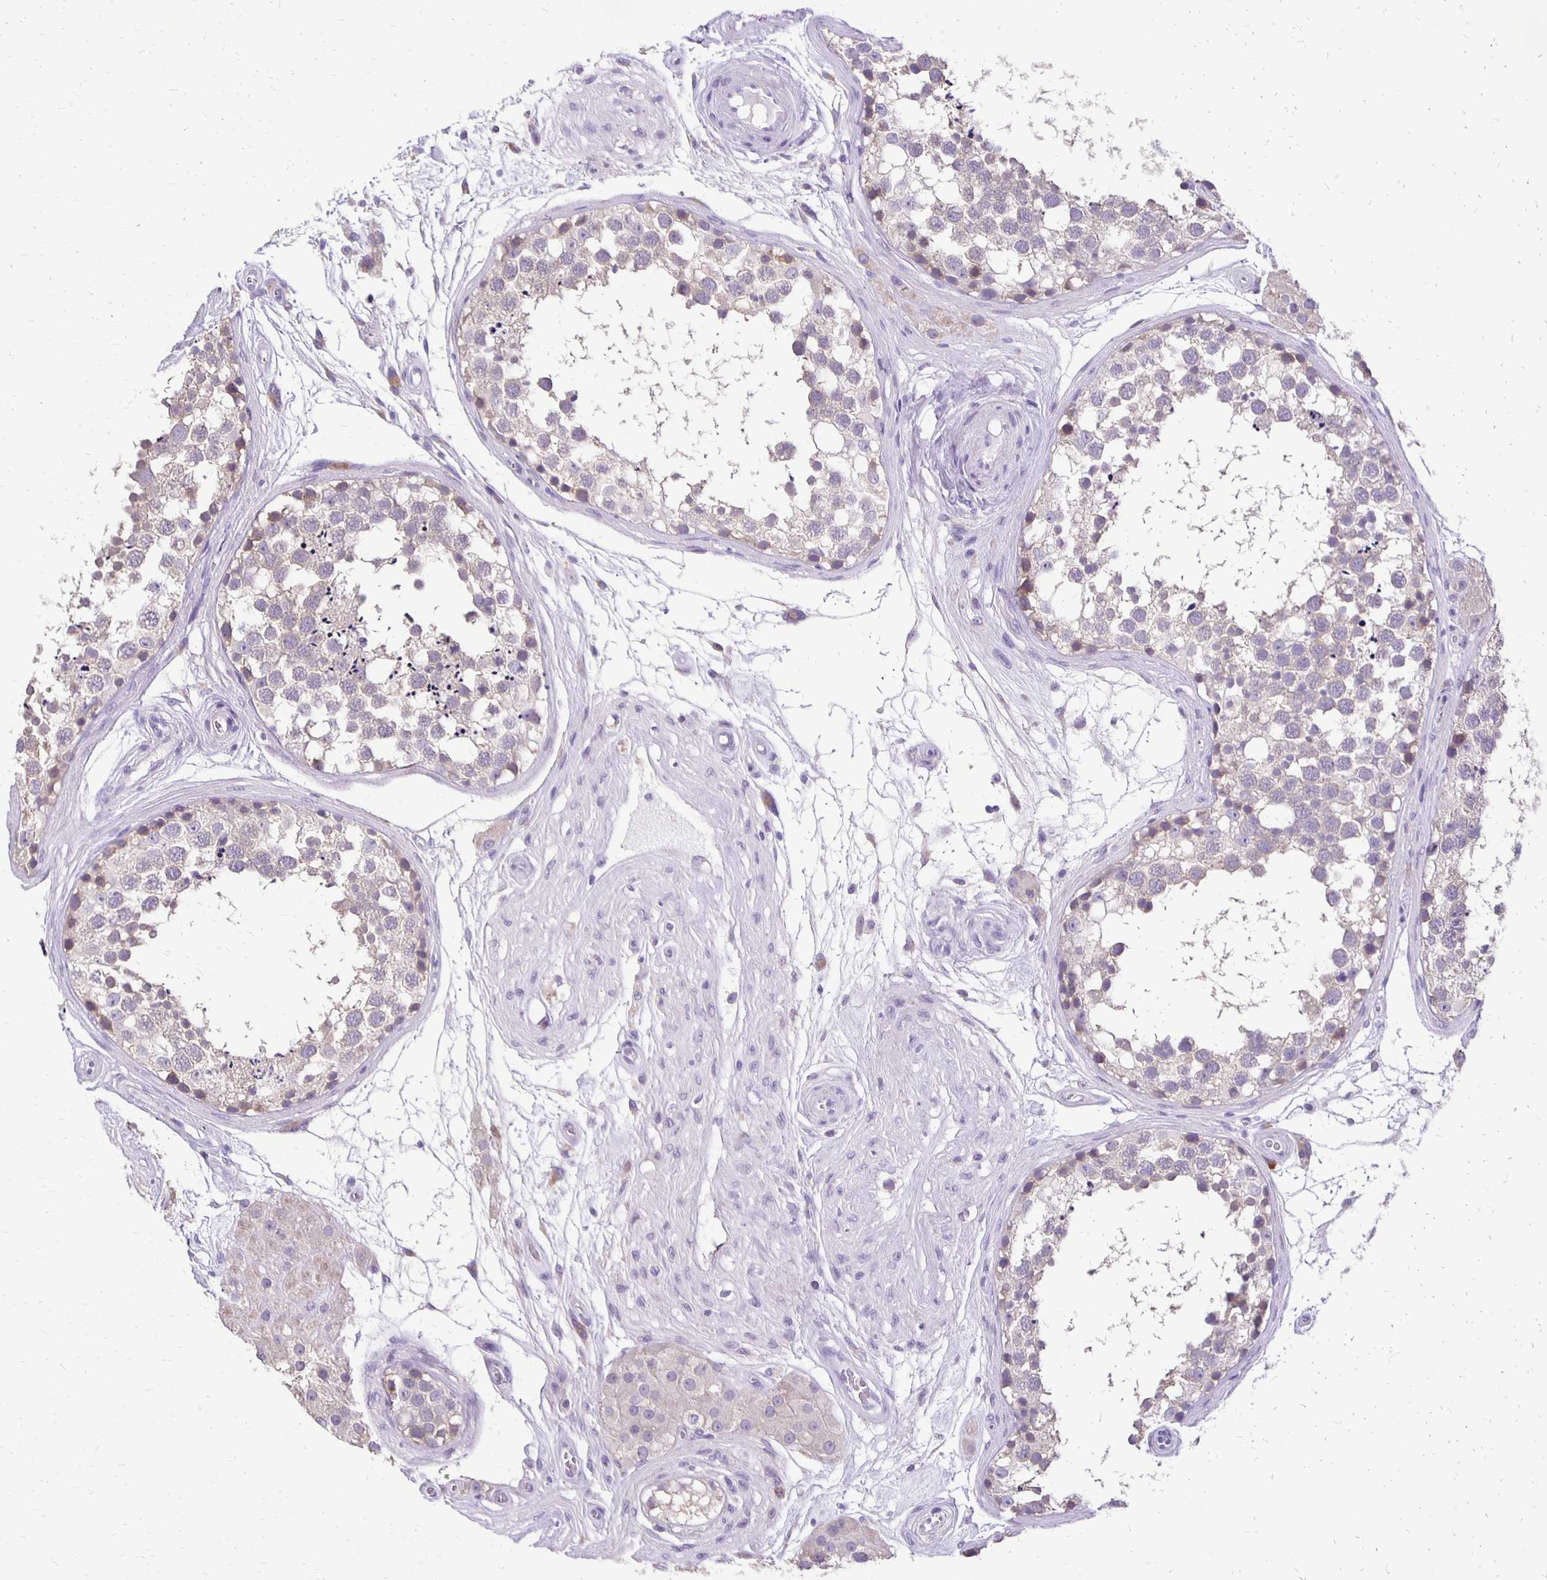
{"staining": {"intensity": "weak", "quantity": "25%-75%", "location": "cytoplasmic/membranous"}, "tissue": "testis", "cell_type": "Cells in seminiferous ducts", "image_type": "normal", "snomed": [{"axis": "morphology", "description": "Normal tissue, NOS"}, {"axis": "morphology", "description": "Seminoma, NOS"}, {"axis": "topography", "description": "Testis"}], "caption": "Cells in seminiferous ducts exhibit weak cytoplasmic/membranous positivity in approximately 25%-75% of cells in normal testis. (DAB = brown stain, brightfield microscopy at high magnification).", "gene": "ANKRD45", "patient": {"sex": "male", "age": 65}}